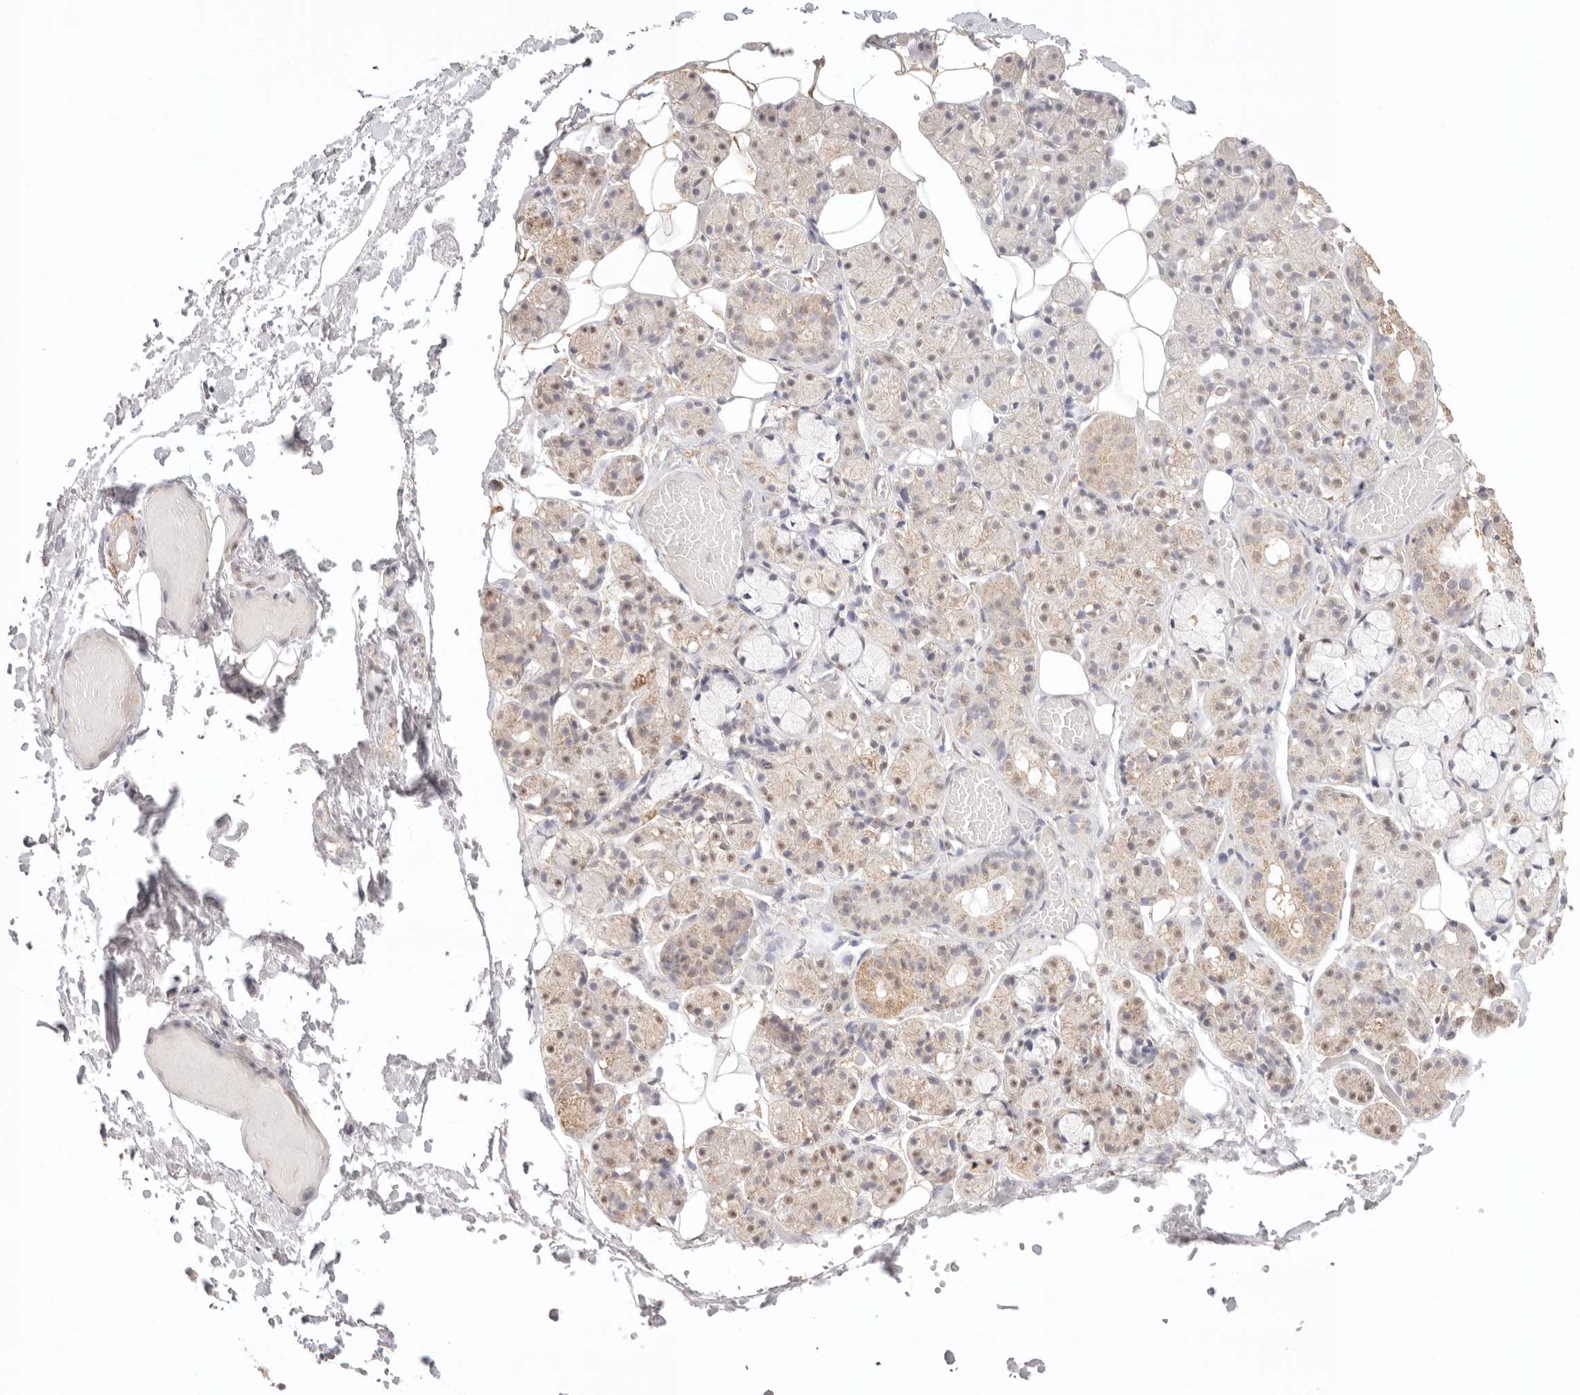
{"staining": {"intensity": "weak", "quantity": "25%-75%", "location": "cytoplasmic/membranous,nuclear"}, "tissue": "salivary gland", "cell_type": "Glandular cells", "image_type": "normal", "snomed": [{"axis": "morphology", "description": "Normal tissue, NOS"}, {"axis": "topography", "description": "Salivary gland"}], "caption": "Immunohistochemical staining of benign salivary gland shows 25%-75% levels of weak cytoplasmic/membranous,nuclear protein expression in approximately 25%-75% of glandular cells. Immunohistochemistry (ihc) stains the protein of interest in brown and the nuclei are stained blue.", "gene": "IL1R2", "patient": {"sex": "male", "age": 63}}